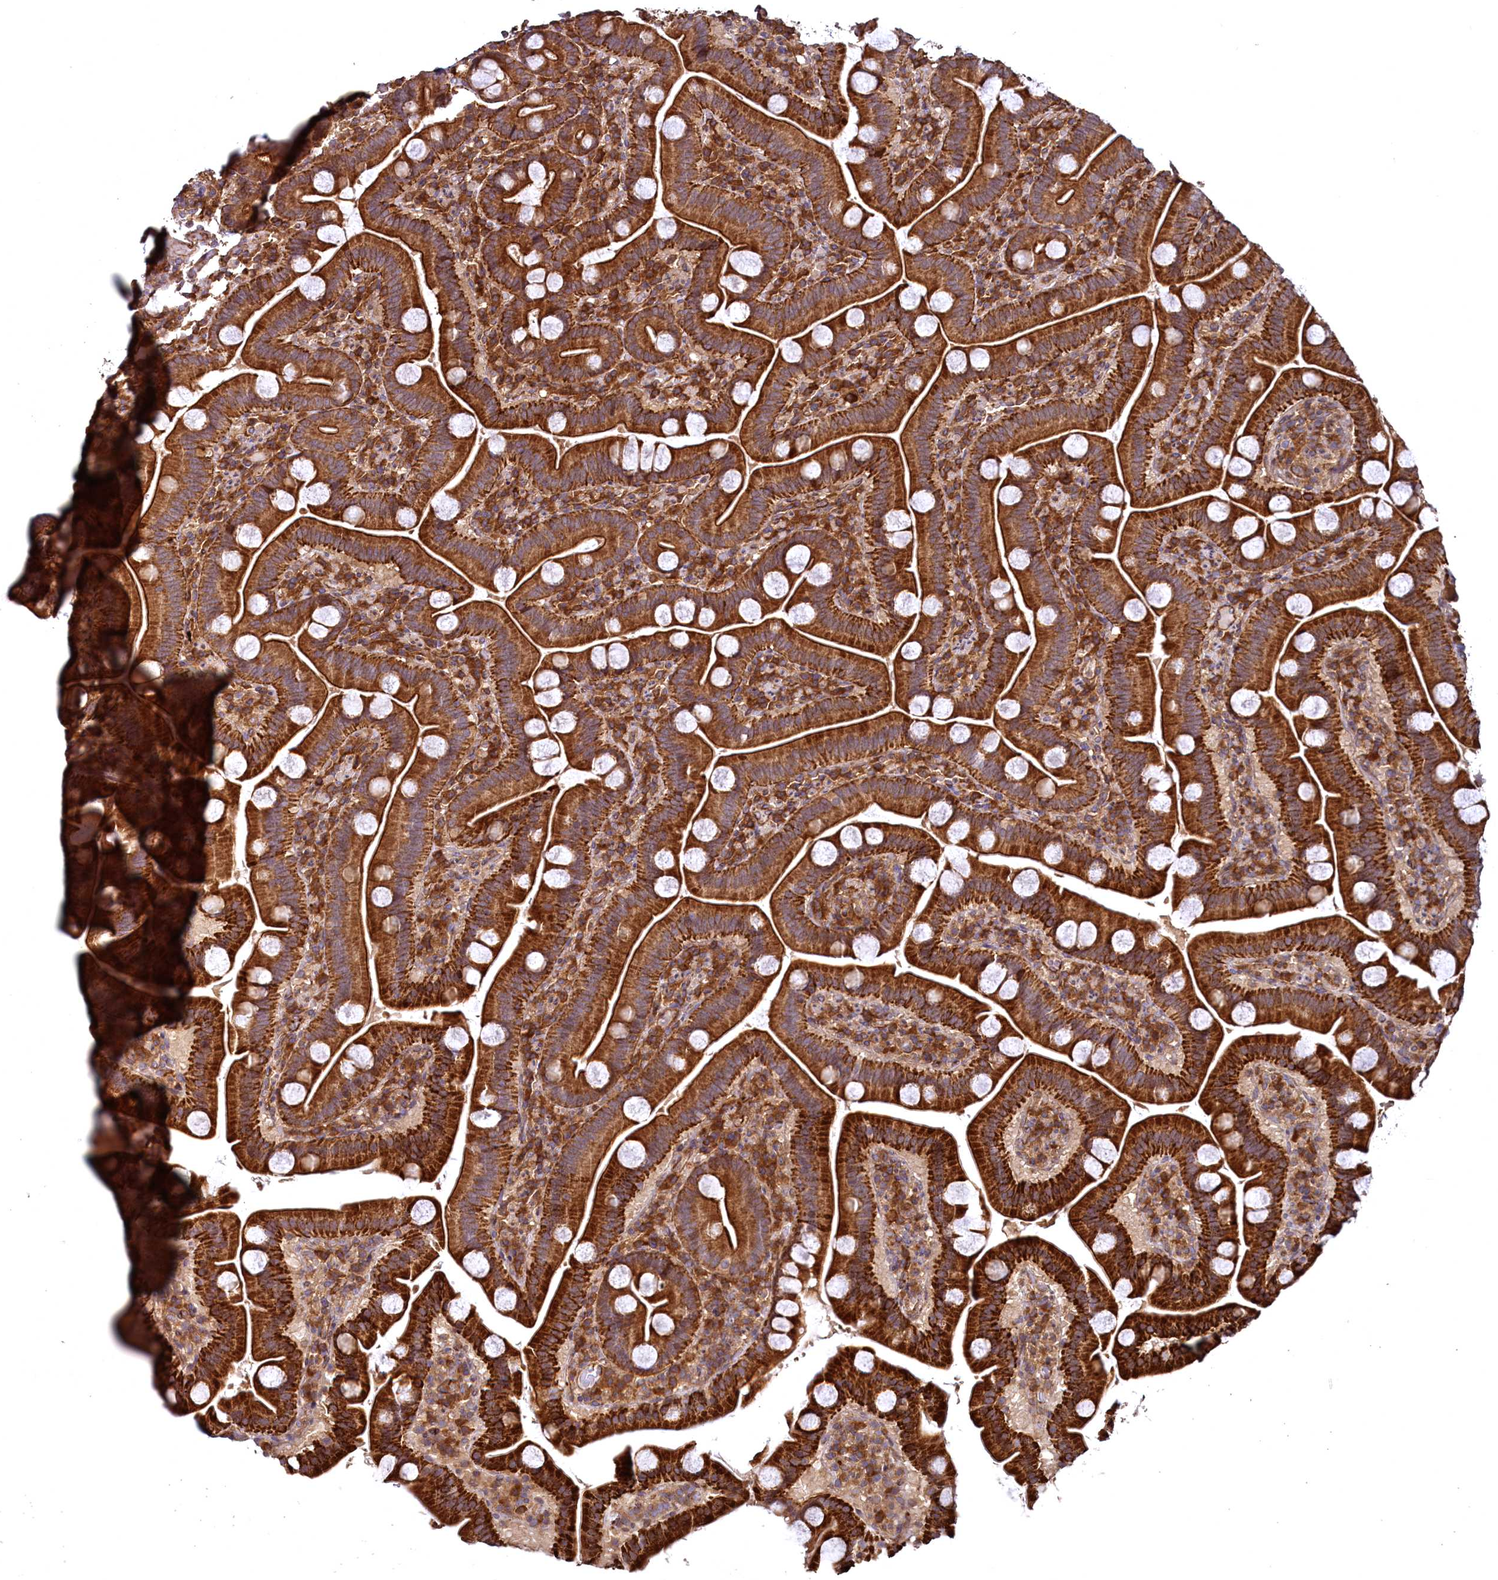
{"staining": {"intensity": "strong", "quantity": ">75%", "location": "cytoplasmic/membranous"}, "tissue": "duodenum", "cell_type": "Glandular cells", "image_type": "normal", "snomed": [{"axis": "morphology", "description": "Normal tissue, NOS"}, {"axis": "topography", "description": "Duodenum"}], "caption": "Strong cytoplasmic/membranous protein staining is present in about >75% of glandular cells in duodenum. Nuclei are stained in blue.", "gene": "SVIP", "patient": {"sex": "male", "age": 55}}